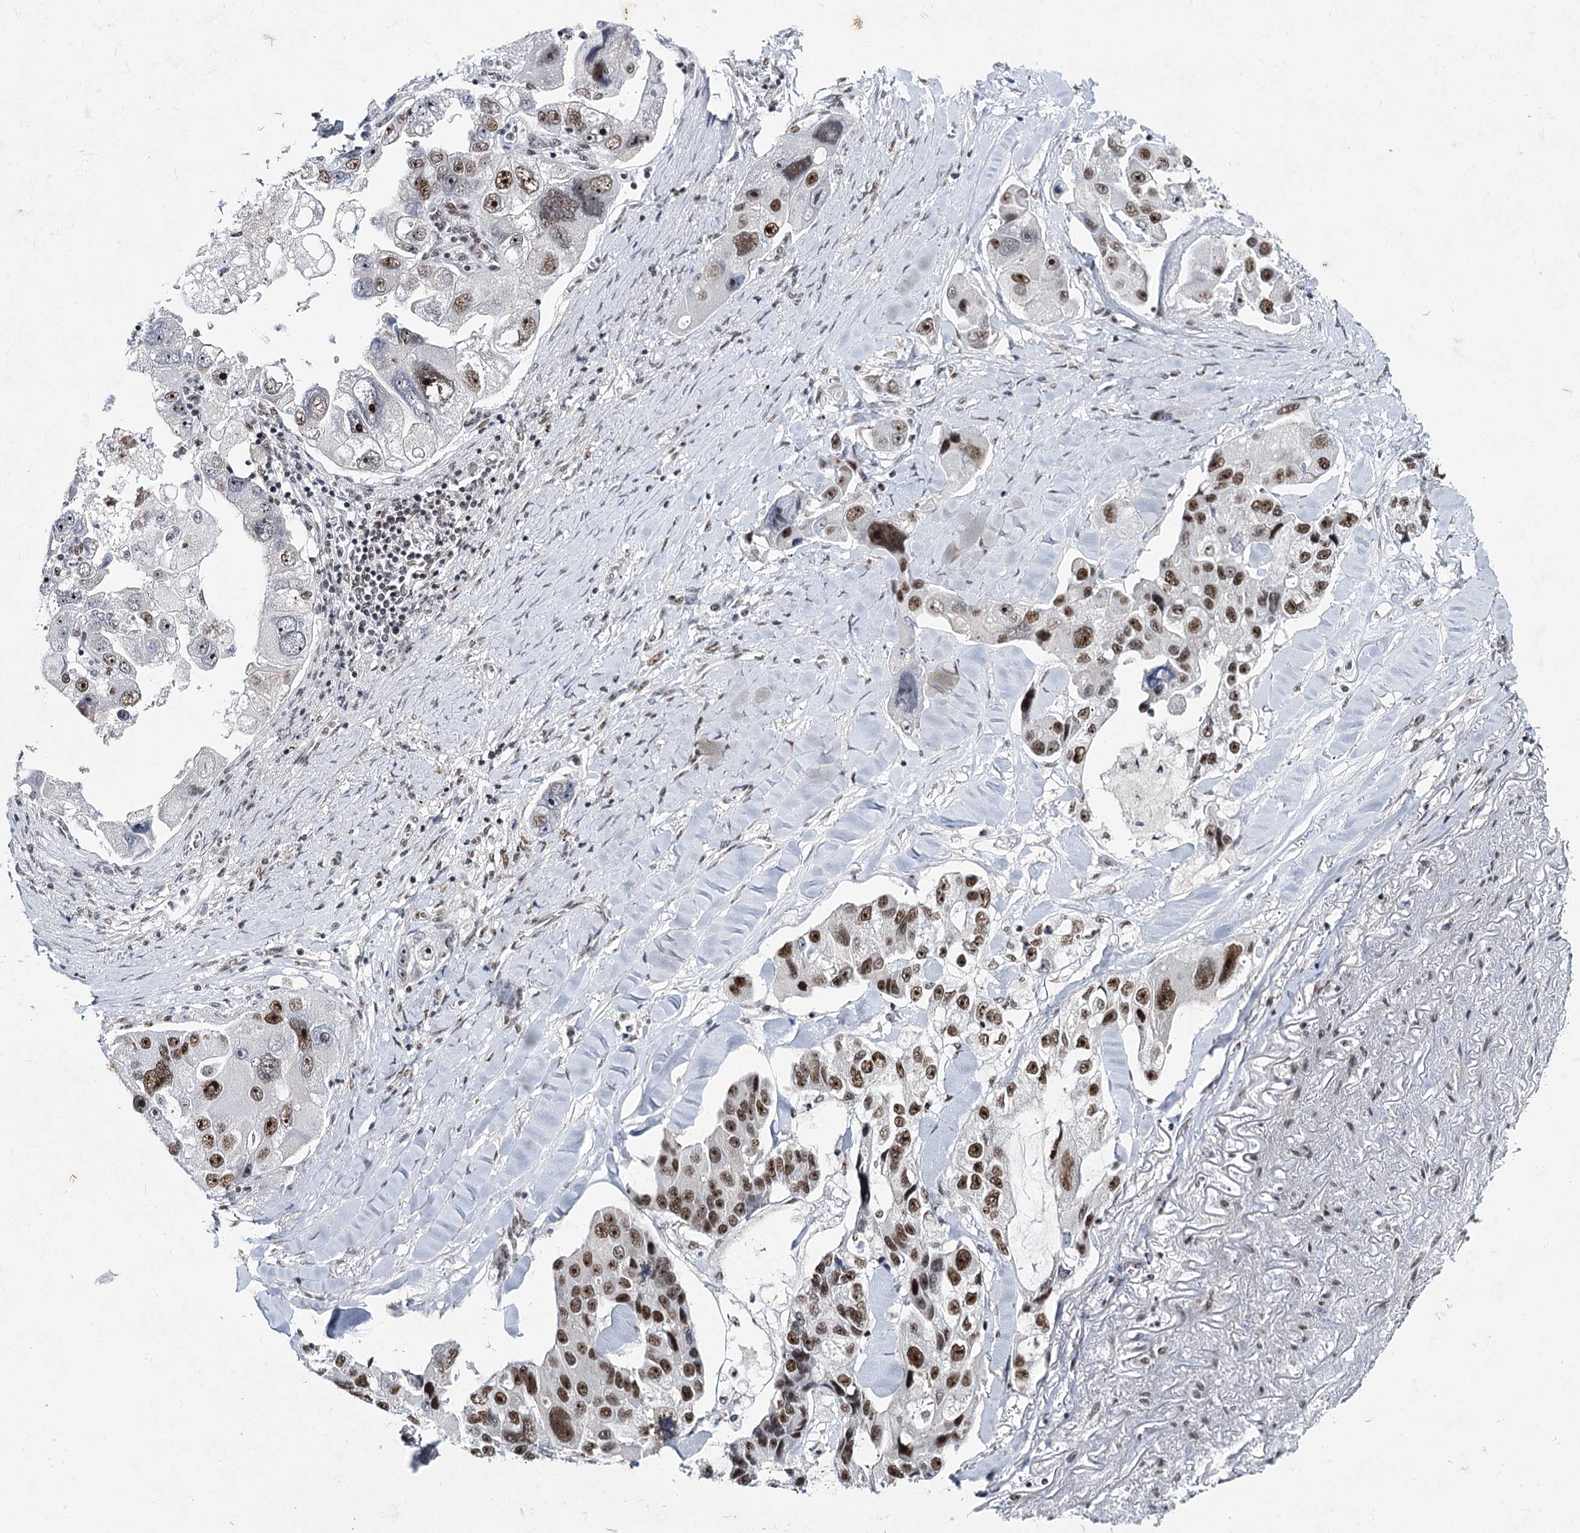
{"staining": {"intensity": "strong", "quantity": ">75%", "location": "nuclear"}, "tissue": "lung cancer", "cell_type": "Tumor cells", "image_type": "cancer", "snomed": [{"axis": "morphology", "description": "Adenocarcinoma, NOS"}, {"axis": "topography", "description": "Lung"}], "caption": "Strong nuclear staining is seen in approximately >75% of tumor cells in adenocarcinoma (lung).", "gene": "SCAF8", "patient": {"sex": "female", "age": 54}}